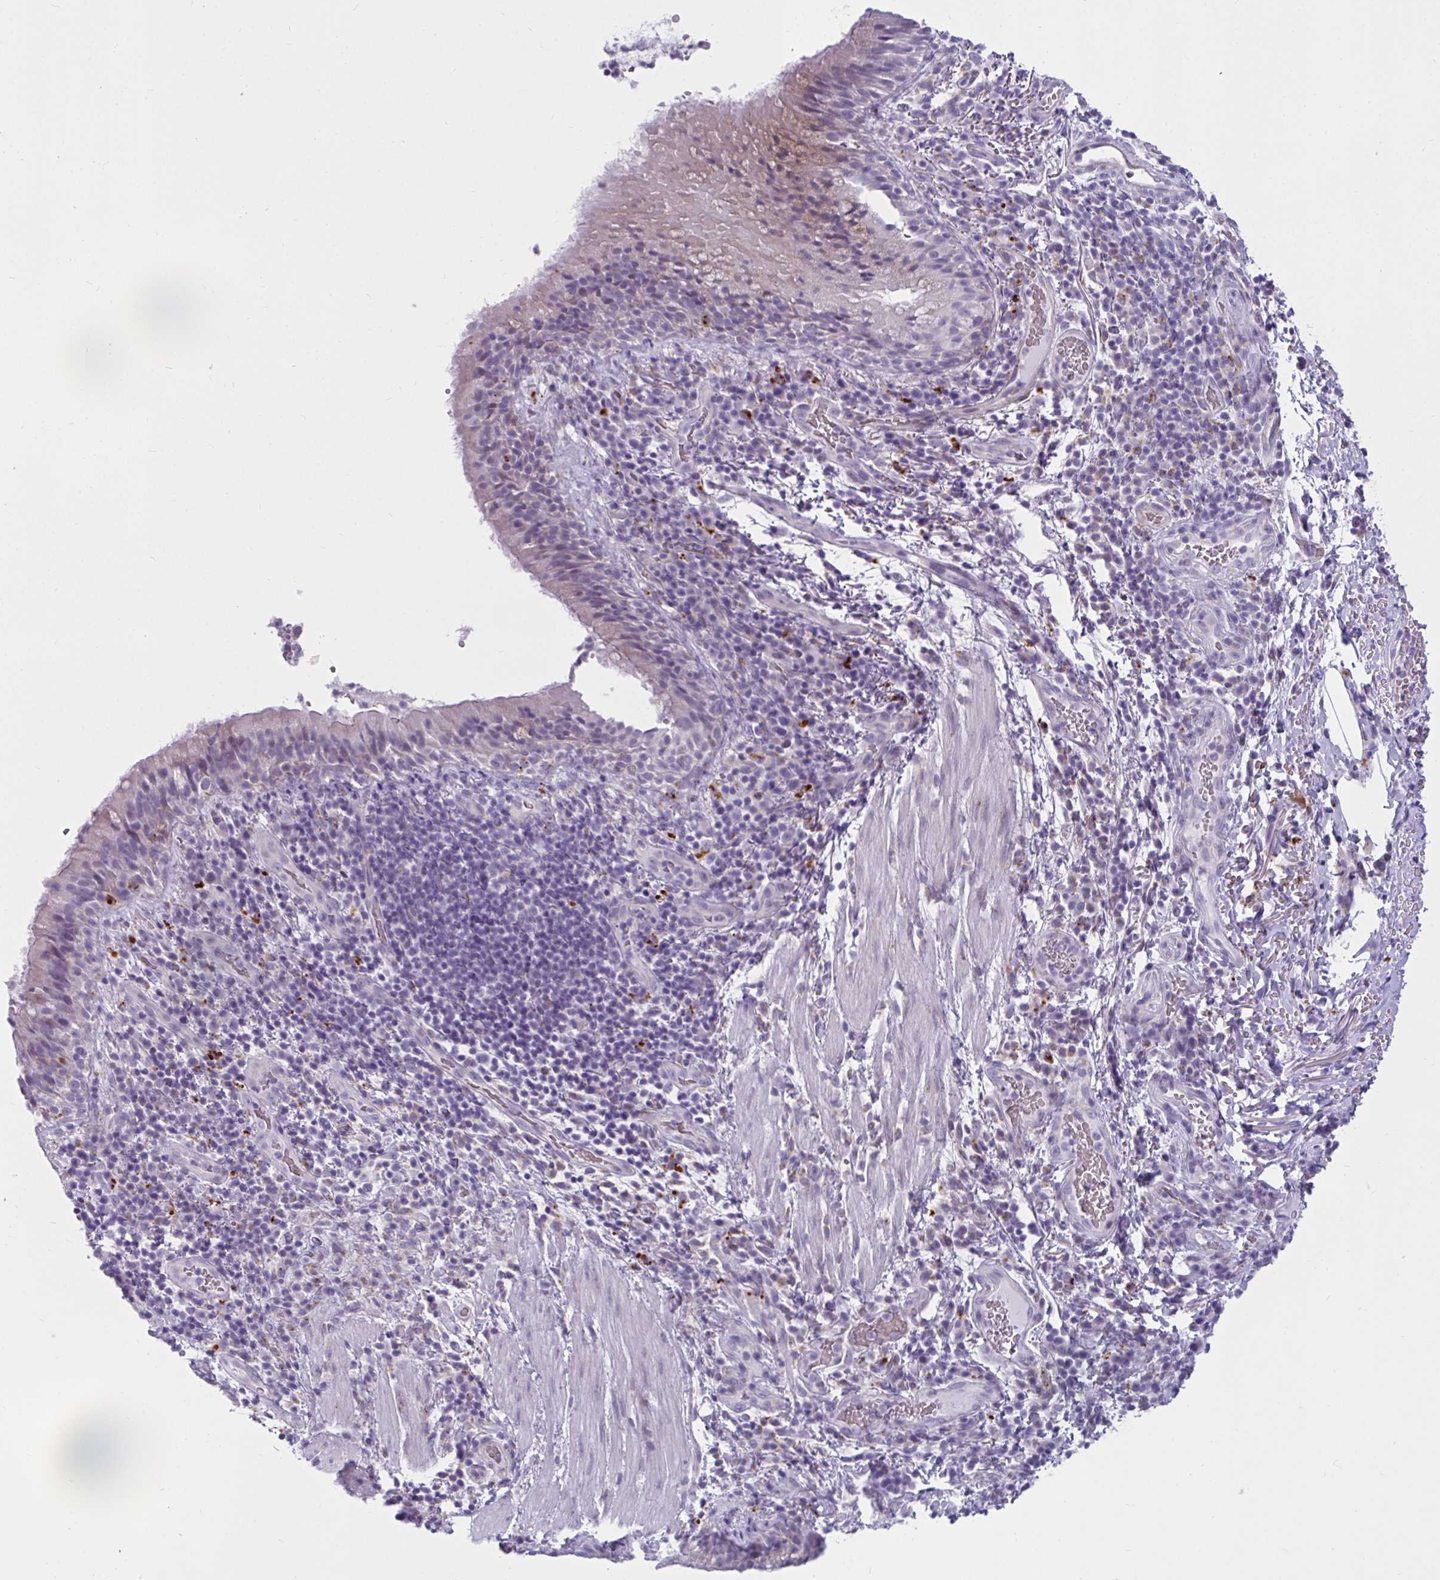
{"staining": {"intensity": "negative", "quantity": "none", "location": "none"}, "tissue": "bronchus", "cell_type": "Respiratory epithelial cells", "image_type": "normal", "snomed": [{"axis": "morphology", "description": "Normal tissue, NOS"}, {"axis": "topography", "description": "Lymph node"}, {"axis": "topography", "description": "Bronchus"}], "caption": "Respiratory epithelial cells show no significant expression in unremarkable bronchus. (DAB immunohistochemistry (IHC) visualized using brightfield microscopy, high magnification).", "gene": "CTSZ", "patient": {"sex": "male", "age": 56}}